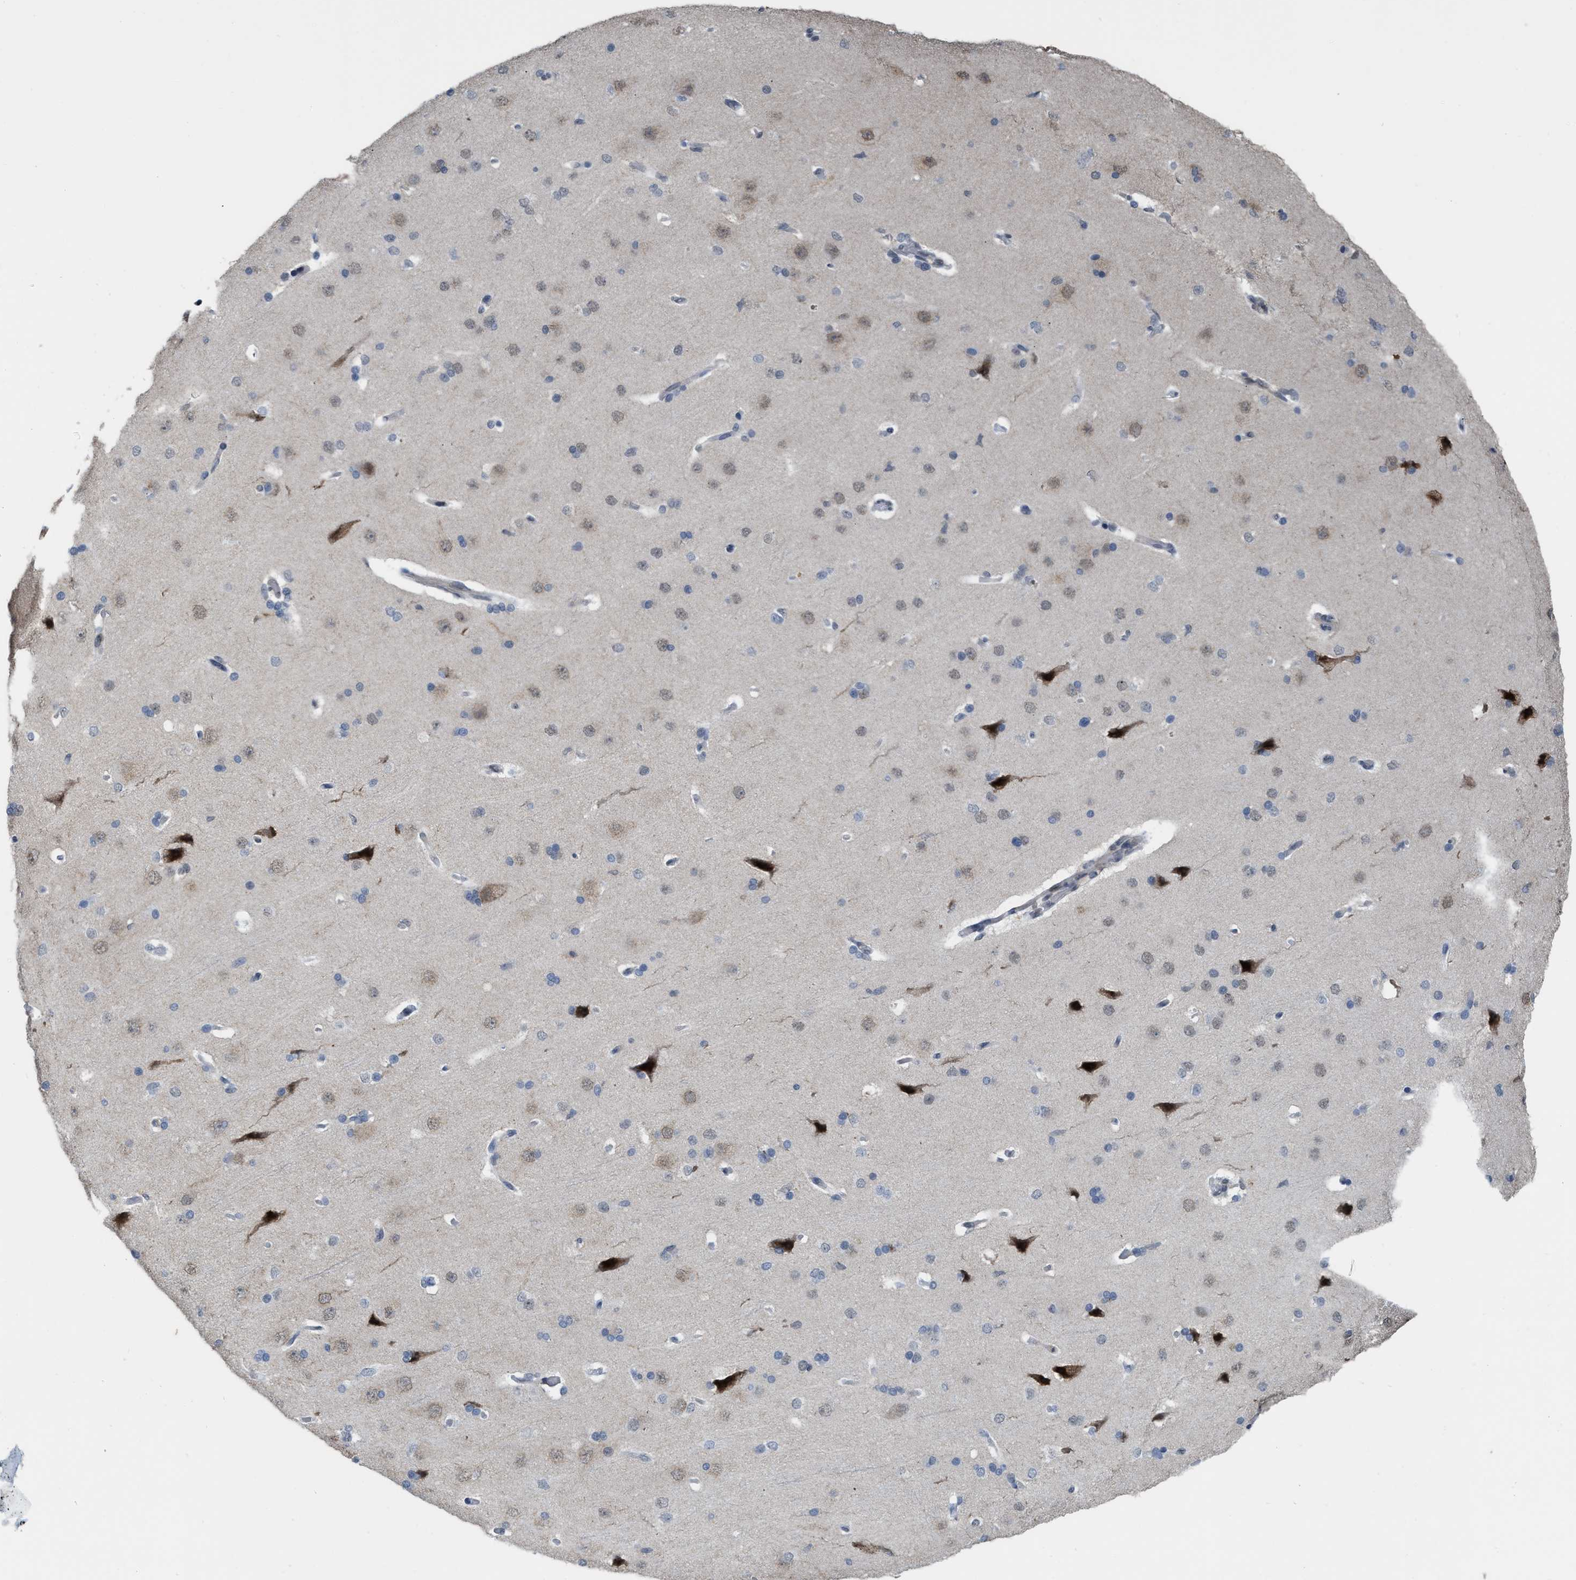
{"staining": {"intensity": "negative", "quantity": "none", "location": "none"}, "tissue": "cerebral cortex", "cell_type": "Endothelial cells", "image_type": "normal", "snomed": [{"axis": "morphology", "description": "Normal tissue, NOS"}, {"axis": "topography", "description": "Cerebral cortex"}], "caption": "Protein analysis of unremarkable cerebral cortex displays no significant staining in endothelial cells.", "gene": "BAIAP2L1", "patient": {"sex": "male", "age": 62}}